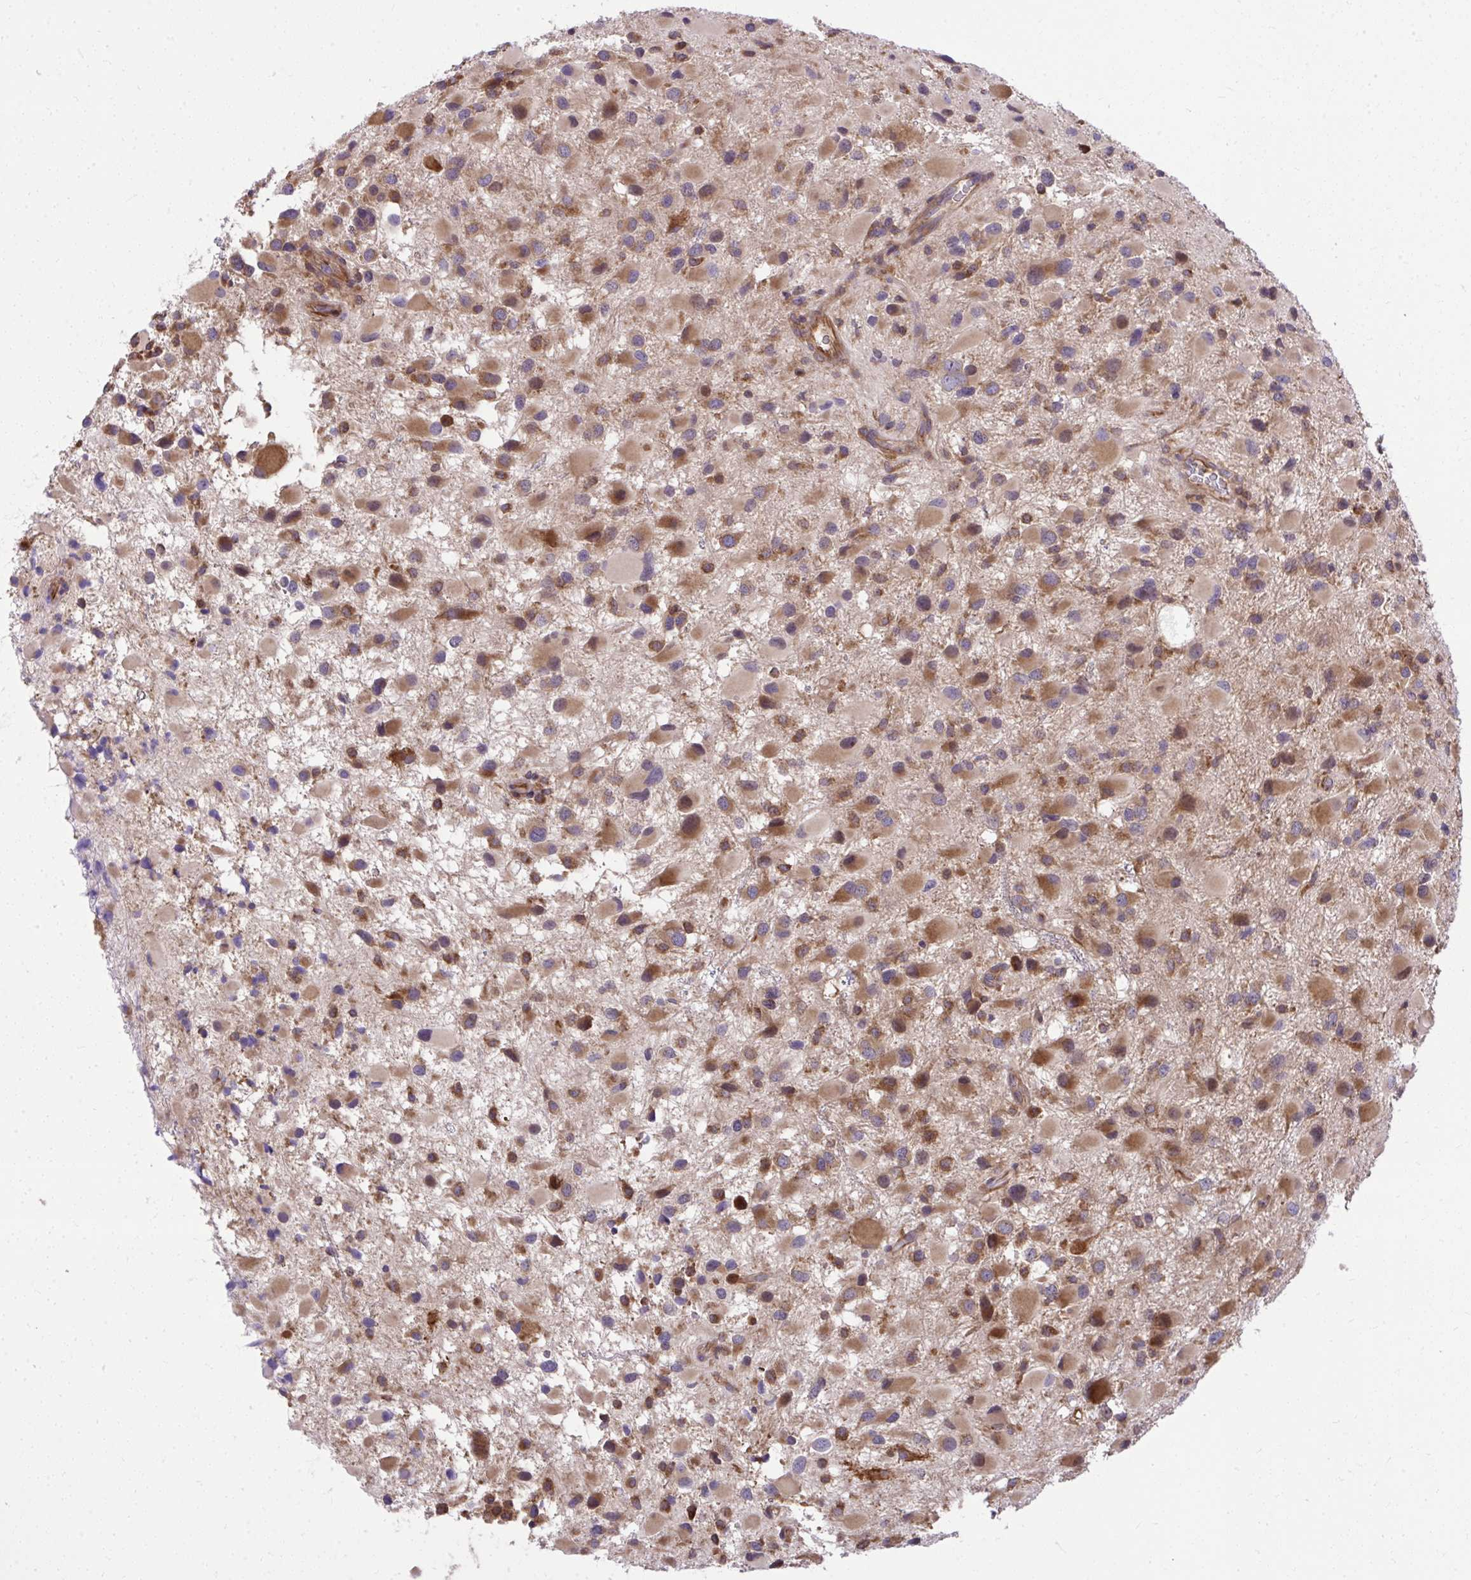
{"staining": {"intensity": "moderate", "quantity": ">75%", "location": "cytoplasmic/membranous"}, "tissue": "glioma", "cell_type": "Tumor cells", "image_type": "cancer", "snomed": [{"axis": "morphology", "description": "Glioma, malignant, High grade"}, {"axis": "topography", "description": "Brain"}], "caption": "Tumor cells exhibit medium levels of moderate cytoplasmic/membranous staining in about >75% of cells in human malignant high-grade glioma. The staining was performed using DAB (3,3'-diaminobenzidine), with brown indicating positive protein expression. Nuclei are stained blue with hematoxylin.", "gene": "PAIP2", "patient": {"sex": "female", "age": 40}}